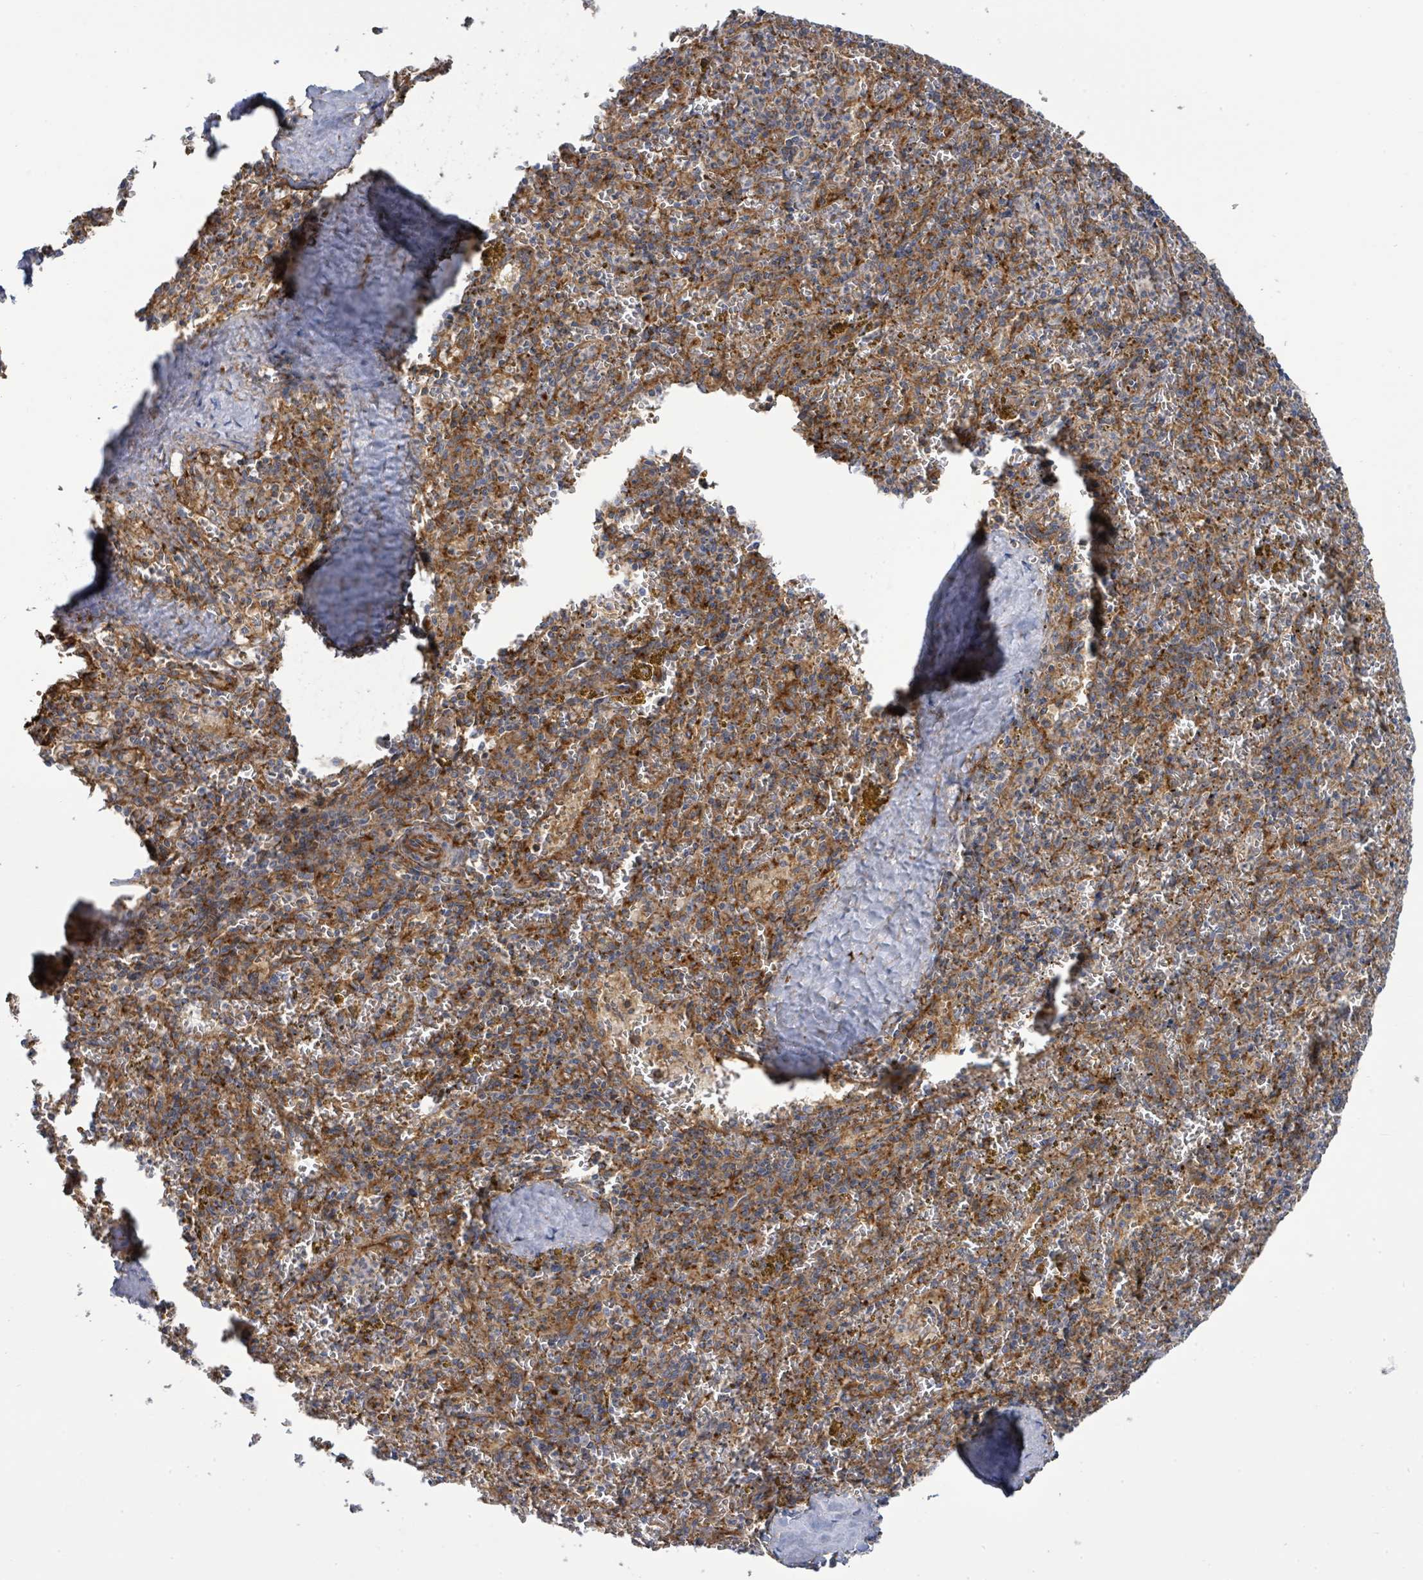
{"staining": {"intensity": "moderate", "quantity": "25%-75%", "location": "cytoplasmic/membranous"}, "tissue": "spleen", "cell_type": "Cells in red pulp", "image_type": "normal", "snomed": [{"axis": "morphology", "description": "Normal tissue, NOS"}, {"axis": "topography", "description": "Spleen"}], "caption": "A brown stain highlights moderate cytoplasmic/membranous expression of a protein in cells in red pulp of unremarkable human spleen. (DAB (3,3'-diaminobenzidine) = brown stain, brightfield microscopy at high magnification).", "gene": "EGFL7", "patient": {"sex": "male", "age": 57}}